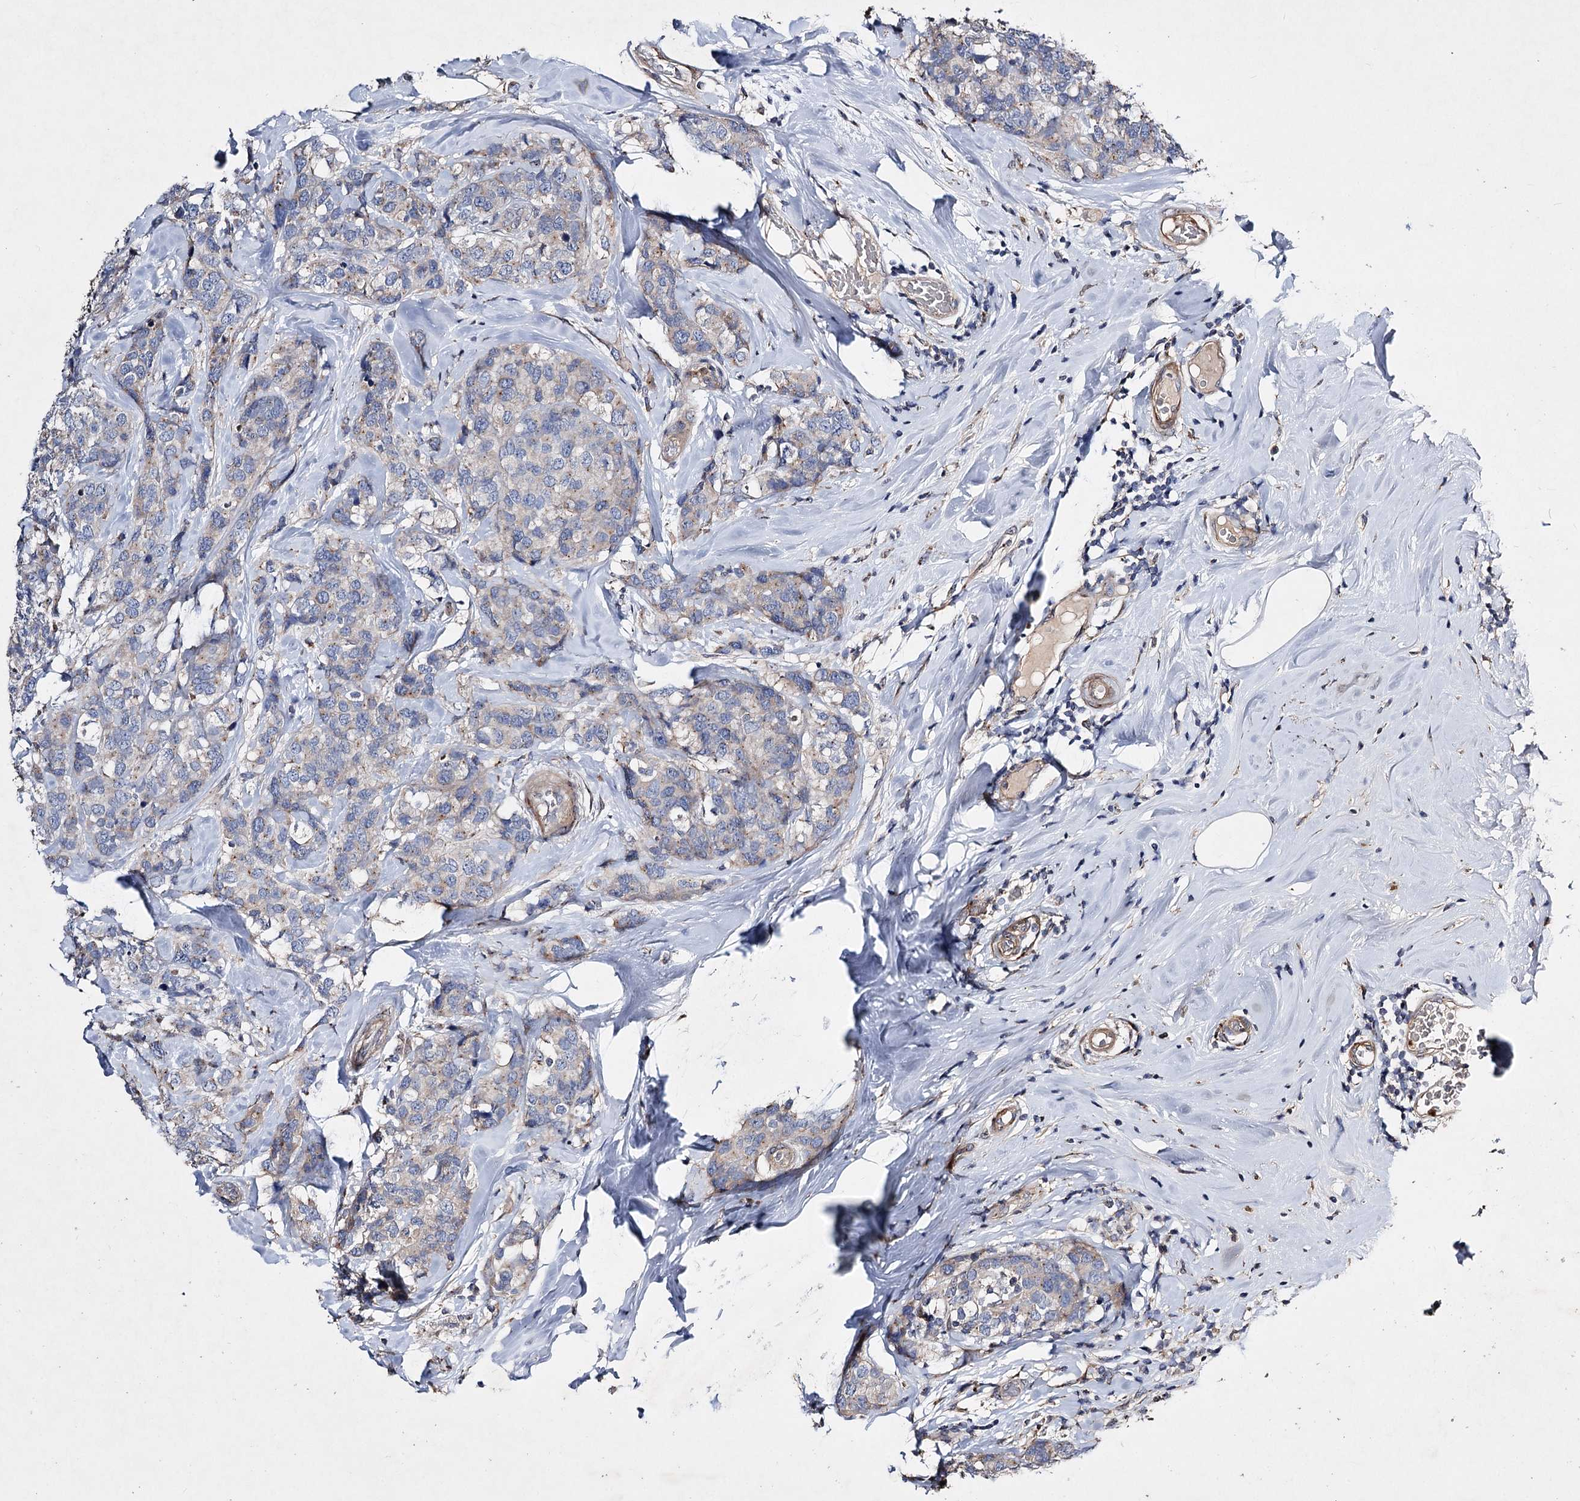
{"staining": {"intensity": "weak", "quantity": "<25%", "location": "cytoplasmic/membranous"}, "tissue": "breast cancer", "cell_type": "Tumor cells", "image_type": "cancer", "snomed": [{"axis": "morphology", "description": "Lobular carcinoma"}, {"axis": "topography", "description": "Breast"}], "caption": "This is an immunohistochemistry (IHC) photomicrograph of human breast cancer. There is no expression in tumor cells.", "gene": "MINDY3", "patient": {"sex": "female", "age": 59}}